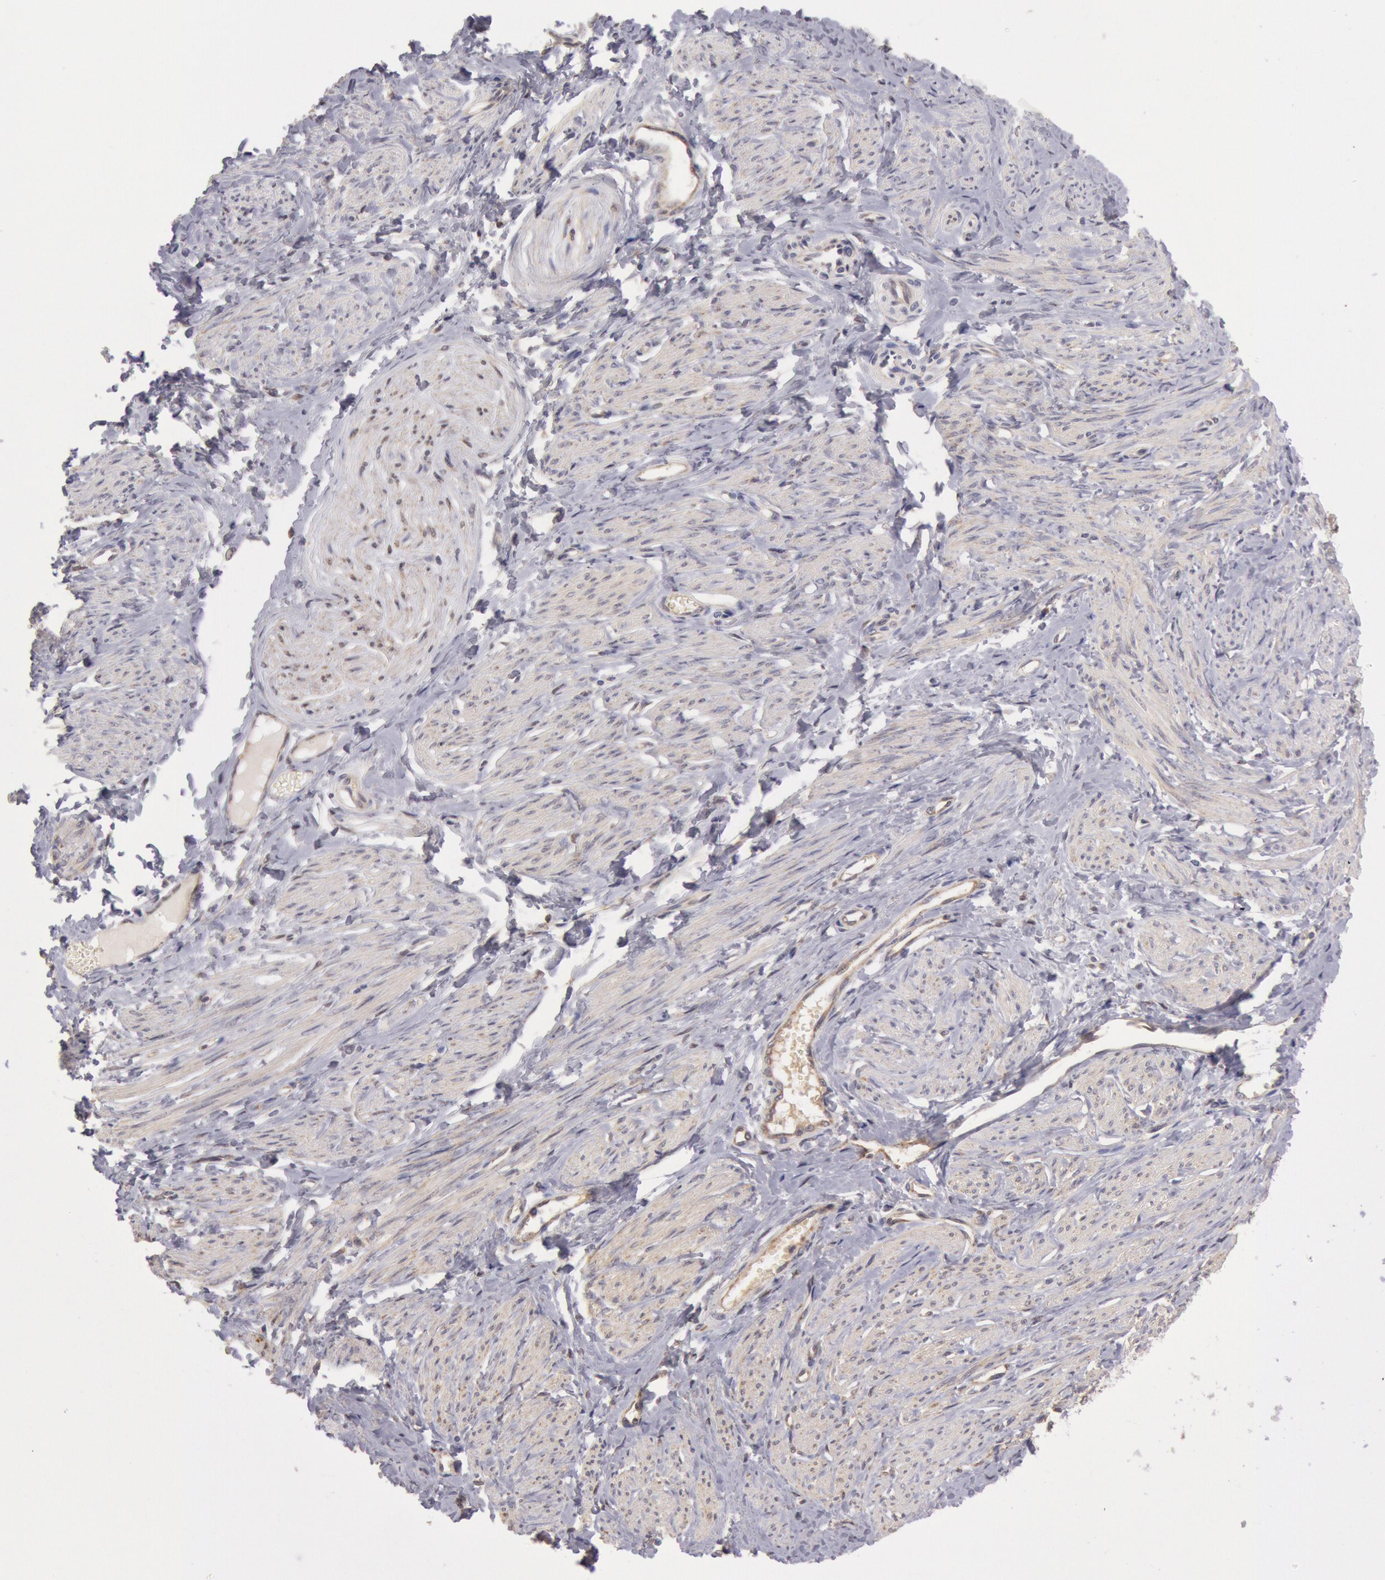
{"staining": {"intensity": "negative", "quantity": "none", "location": "none"}, "tissue": "smooth muscle", "cell_type": "Smooth muscle cells", "image_type": "normal", "snomed": [{"axis": "morphology", "description": "Normal tissue, NOS"}, {"axis": "topography", "description": "Smooth muscle"}, {"axis": "topography", "description": "Uterus"}], "caption": "This is an immunohistochemistry (IHC) histopathology image of unremarkable smooth muscle. There is no expression in smooth muscle cells.", "gene": "MPST", "patient": {"sex": "female", "age": 39}}